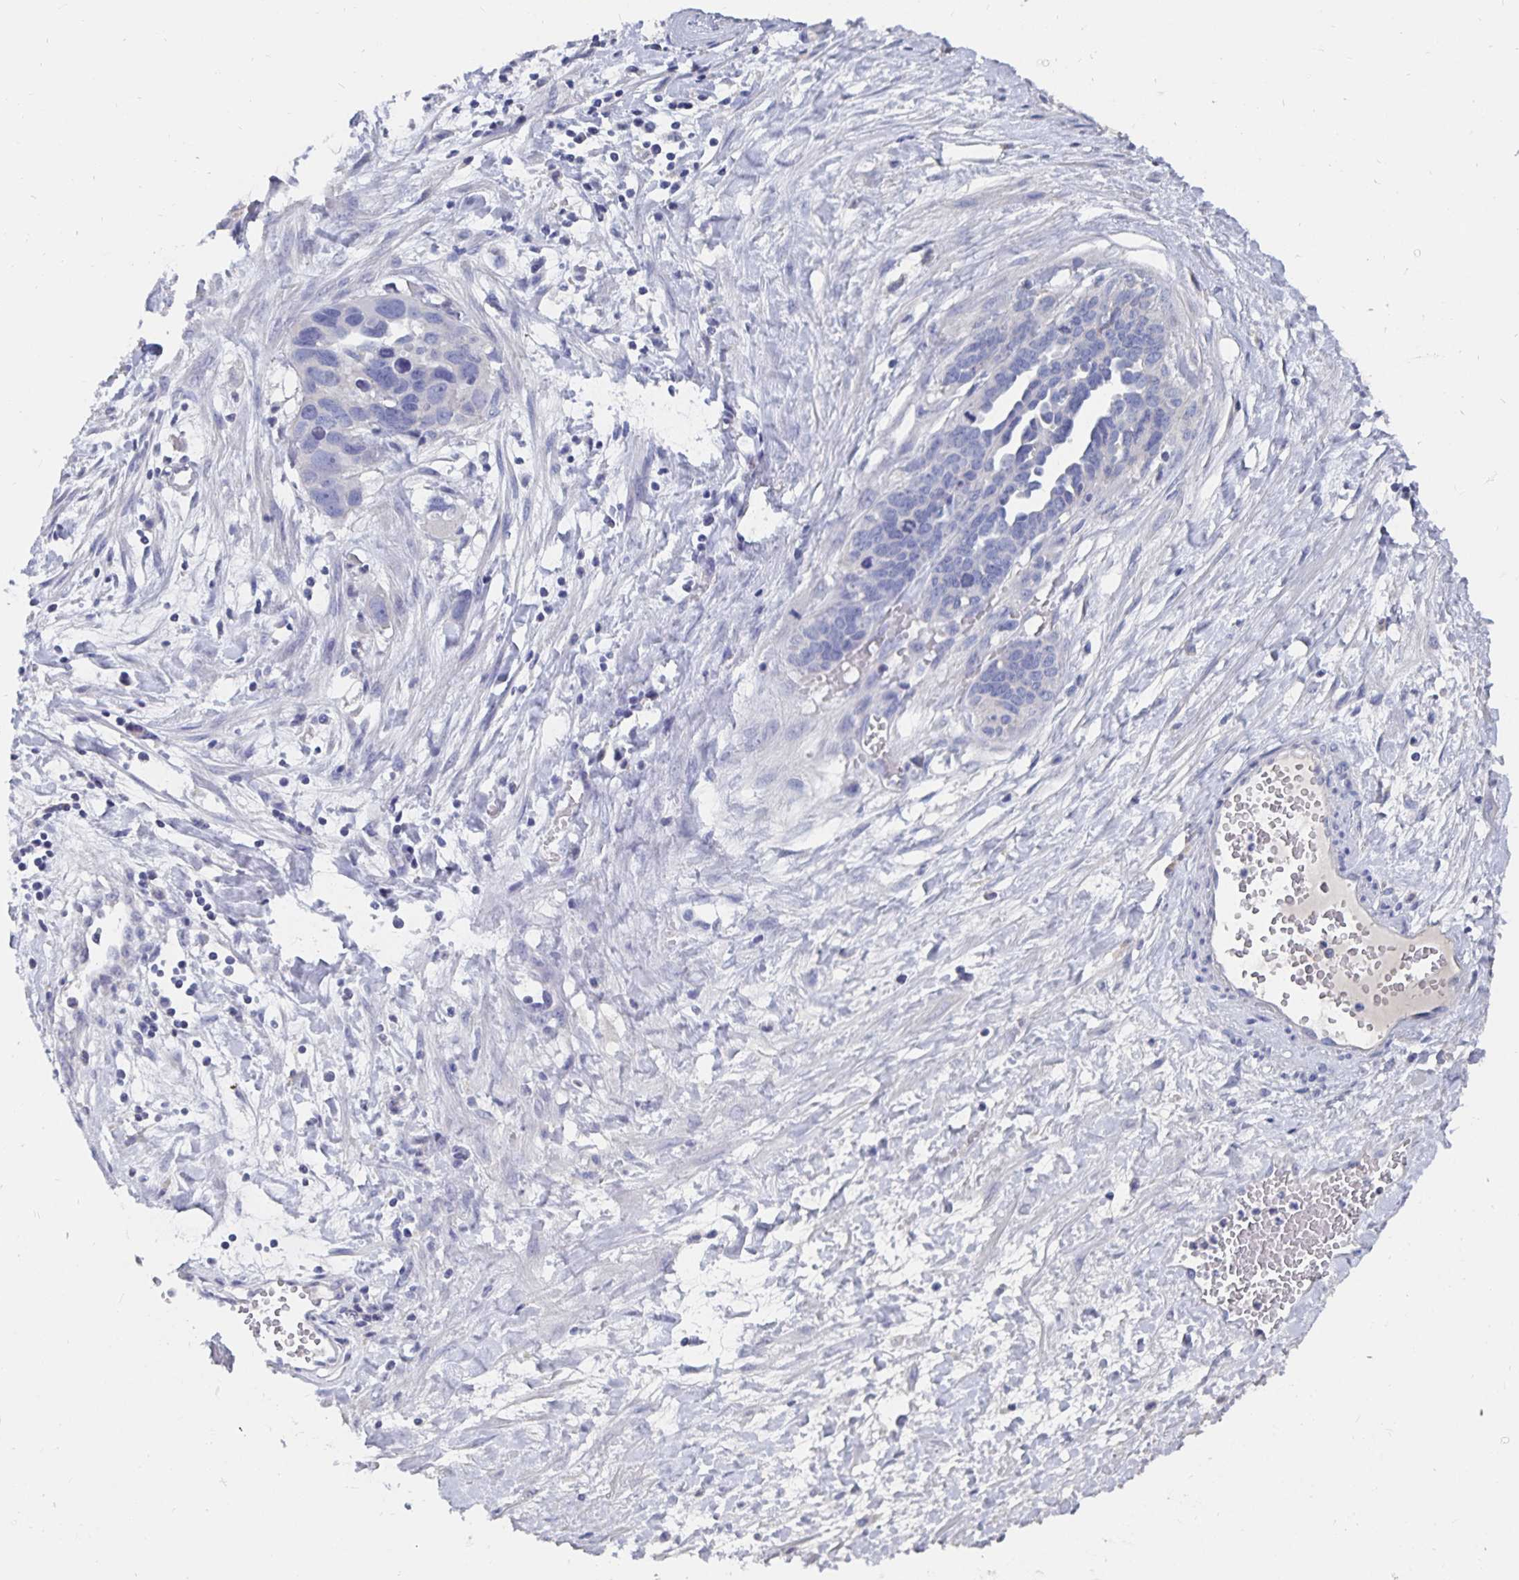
{"staining": {"intensity": "negative", "quantity": "none", "location": "none"}, "tissue": "ovarian cancer", "cell_type": "Tumor cells", "image_type": "cancer", "snomed": [{"axis": "morphology", "description": "Cystadenocarcinoma, serous, NOS"}, {"axis": "topography", "description": "Ovary"}], "caption": "A photomicrograph of human serous cystadenocarcinoma (ovarian) is negative for staining in tumor cells.", "gene": "CFAP69", "patient": {"sex": "female", "age": 54}}